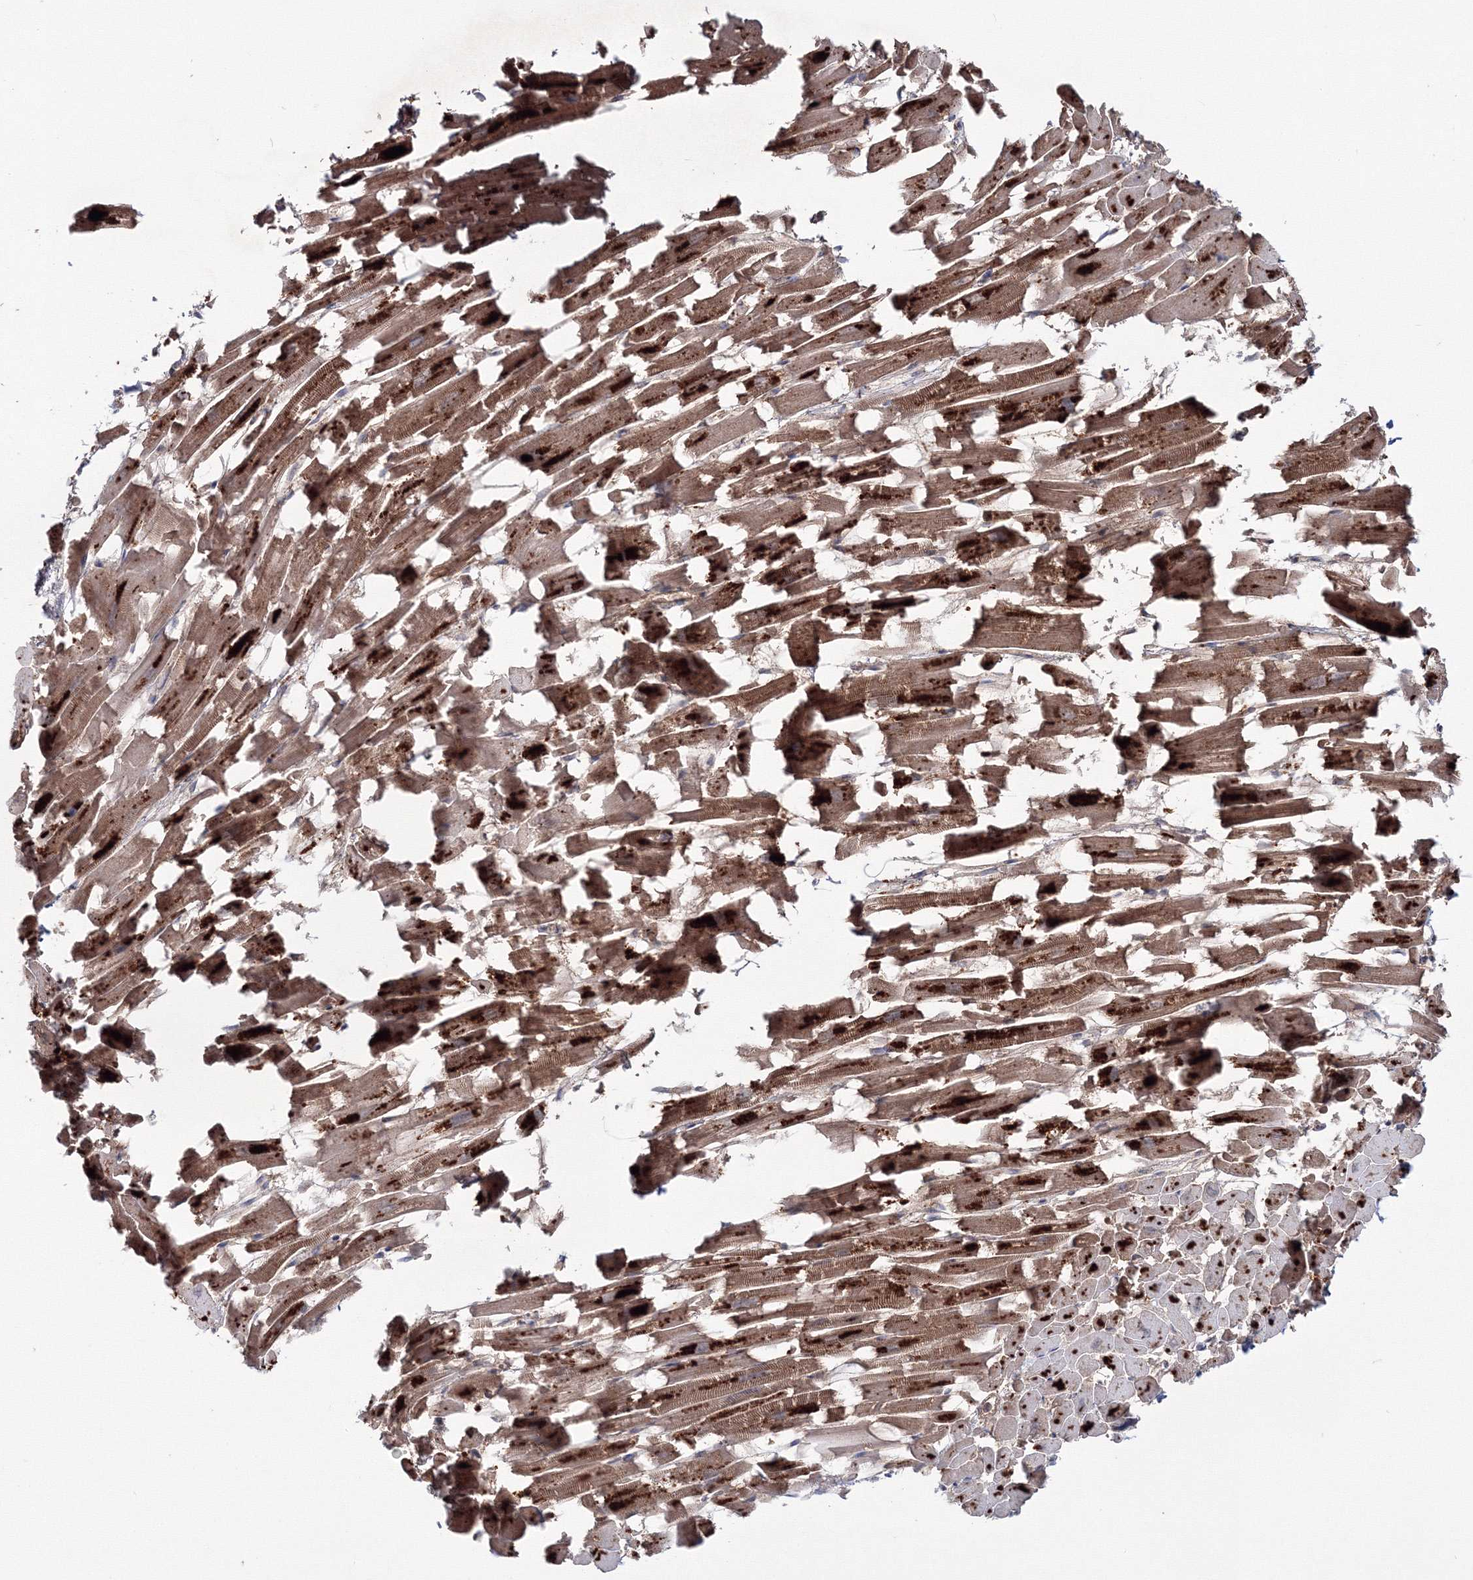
{"staining": {"intensity": "moderate", "quantity": ">75%", "location": "cytoplasmic/membranous"}, "tissue": "heart muscle", "cell_type": "Cardiomyocytes", "image_type": "normal", "snomed": [{"axis": "morphology", "description": "Normal tissue, NOS"}, {"axis": "topography", "description": "Heart"}], "caption": "This is a micrograph of IHC staining of normal heart muscle, which shows moderate staining in the cytoplasmic/membranous of cardiomyocytes.", "gene": "PEX13", "patient": {"sex": "female", "age": 64}}